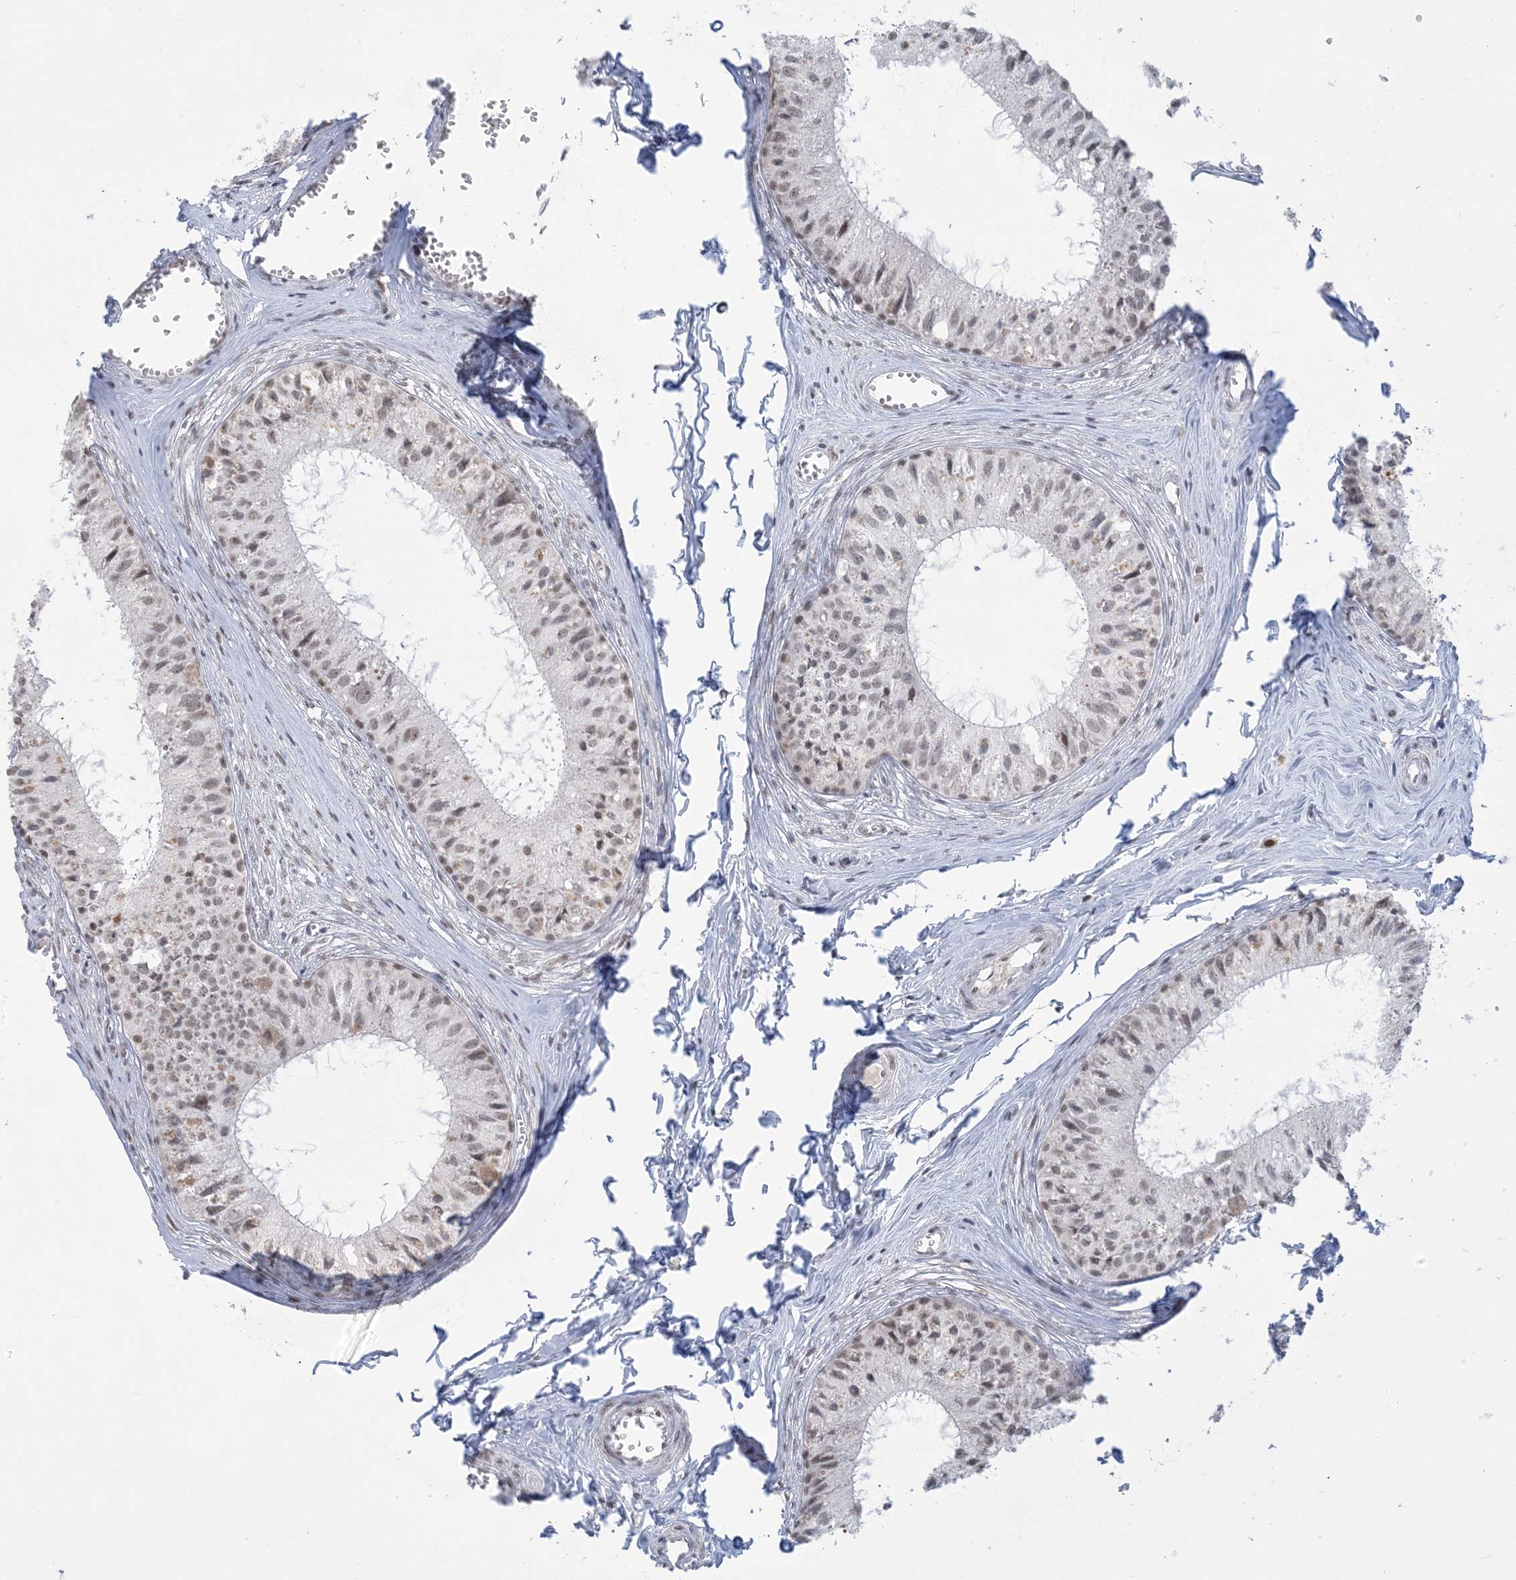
{"staining": {"intensity": "moderate", "quantity": ">75%", "location": "nuclear"}, "tissue": "epididymis", "cell_type": "Glandular cells", "image_type": "normal", "snomed": [{"axis": "morphology", "description": "Normal tissue, NOS"}, {"axis": "topography", "description": "Epididymis"}], "caption": "Immunohistochemical staining of unremarkable human epididymis reveals >75% levels of moderate nuclear protein staining in about >75% of glandular cells. (DAB IHC, brown staining for protein, blue staining for nuclei).", "gene": "TRMT10C", "patient": {"sex": "male", "age": 36}}